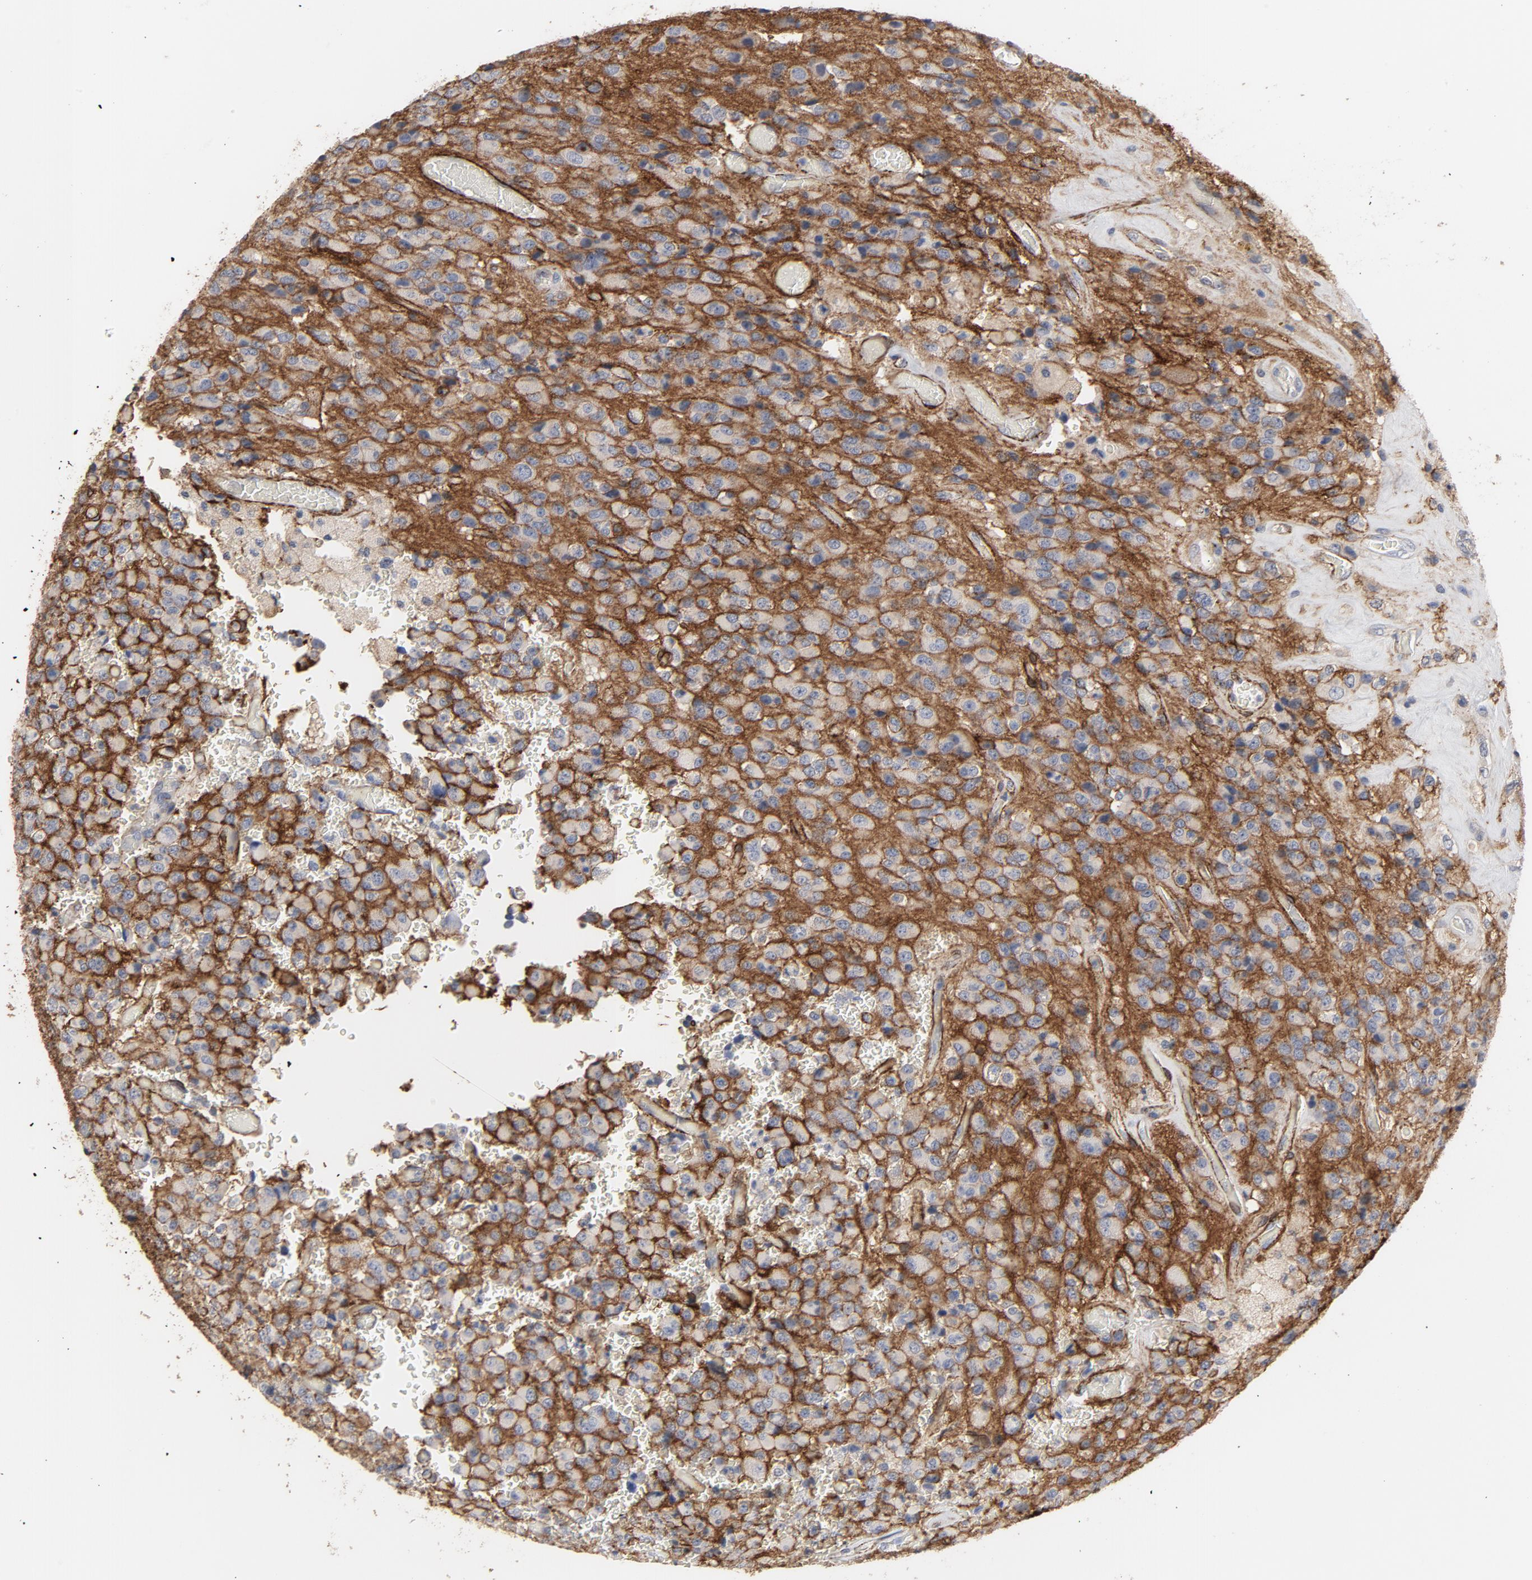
{"staining": {"intensity": "negative", "quantity": "none", "location": "none"}, "tissue": "glioma", "cell_type": "Tumor cells", "image_type": "cancer", "snomed": [{"axis": "morphology", "description": "Glioma, malignant, High grade"}, {"axis": "topography", "description": "pancreas cauda"}], "caption": "An immunohistochemistry (IHC) micrograph of malignant glioma (high-grade) is shown. There is no staining in tumor cells of malignant glioma (high-grade).", "gene": "GNG2", "patient": {"sex": "male", "age": 60}}